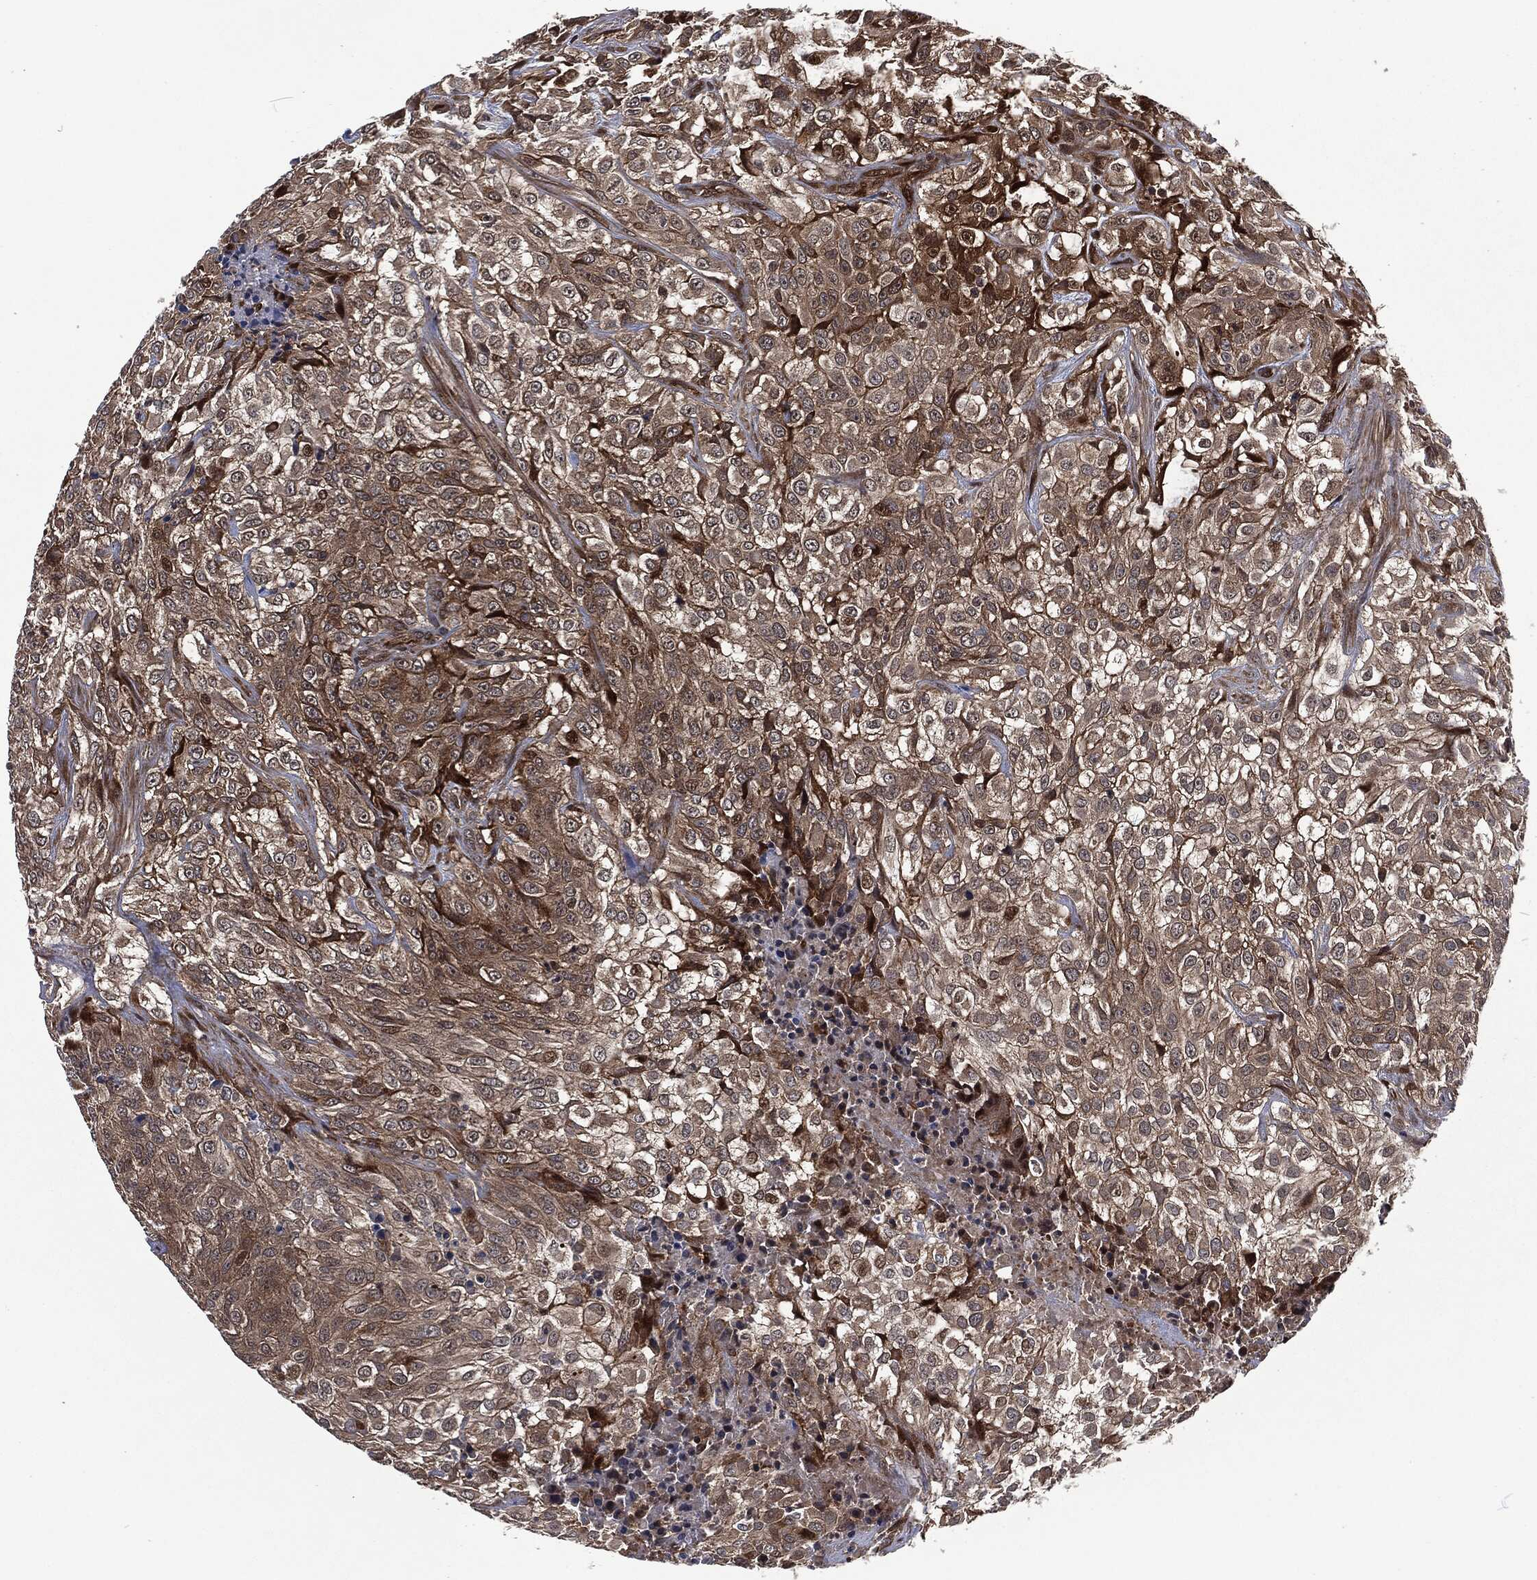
{"staining": {"intensity": "moderate", "quantity": "<25%", "location": "cytoplasmic/membranous"}, "tissue": "urothelial cancer", "cell_type": "Tumor cells", "image_type": "cancer", "snomed": [{"axis": "morphology", "description": "Urothelial carcinoma, High grade"}, {"axis": "topography", "description": "Urinary bladder"}], "caption": "Immunohistochemical staining of human urothelial cancer reveals low levels of moderate cytoplasmic/membranous protein staining in approximately <25% of tumor cells. The staining is performed using DAB brown chromogen to label protein expression. The nuclei are counter-stained blue using hematoxylin.", "gene": "CMPK2", "patient": {"sex": "male", "age": 56}}